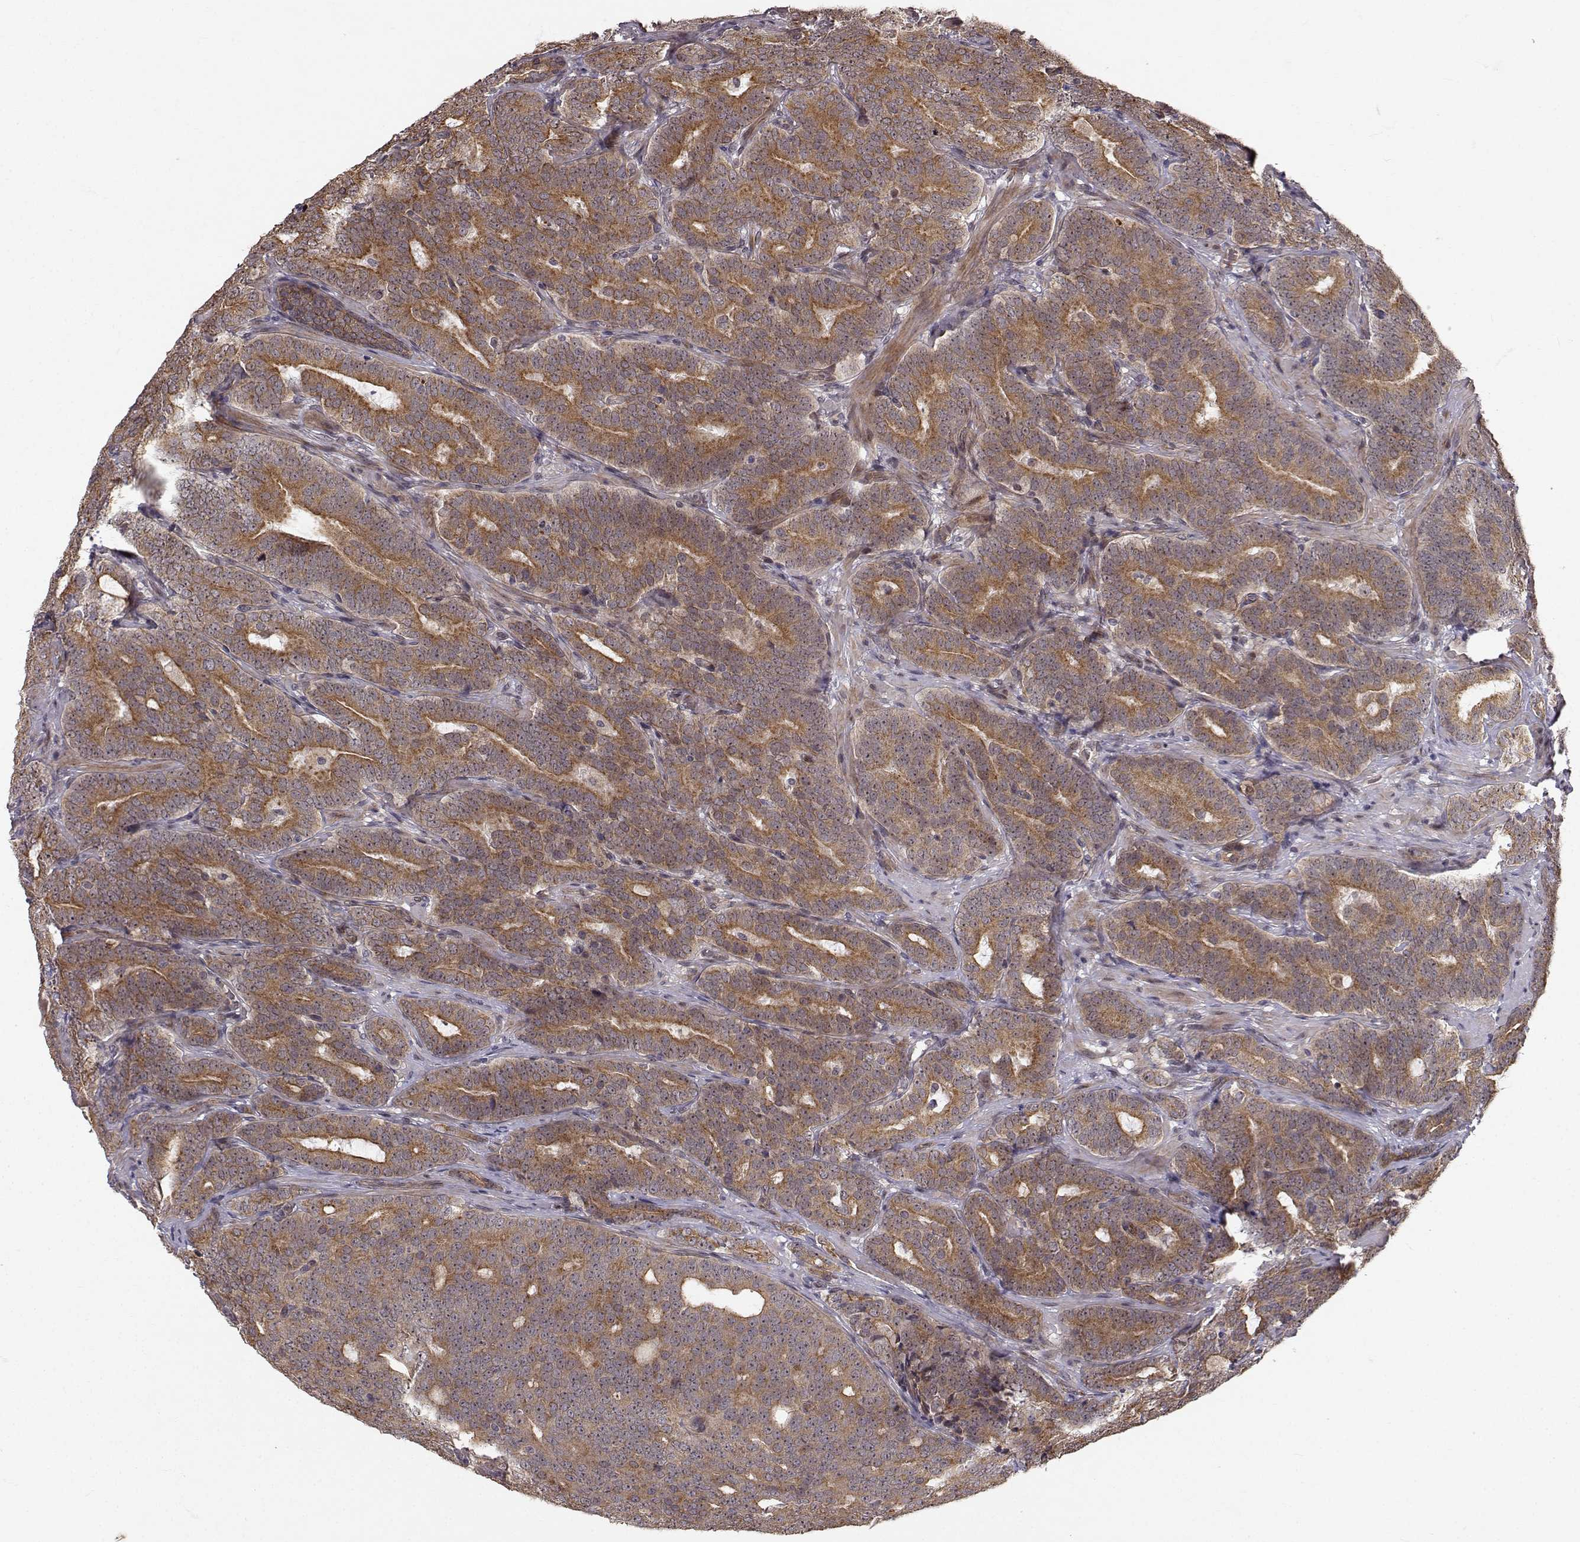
{"staining": {"intensity": "moderate", "quantity": "25%-75%", "location": "cytoplasmic/membranous"}, "tissue": "prostate cancer", "cell_type": "Tumor cells", "image_type": "cancer", "snomed": [{"axis": "morphology", "description": "Adenocarcinoma, NOS"}, {"axis": "topography", "description": "Prostate"}], "caption": "High-power microscopy captured an IHC micrograph of prostate cancer (adenocarcinoma), revealing moderate cytoplasmic/membranous expression in about 25%-75% of tumor cells.", "gene": "APC", "patient": {"sex": "male", "age": 71}}